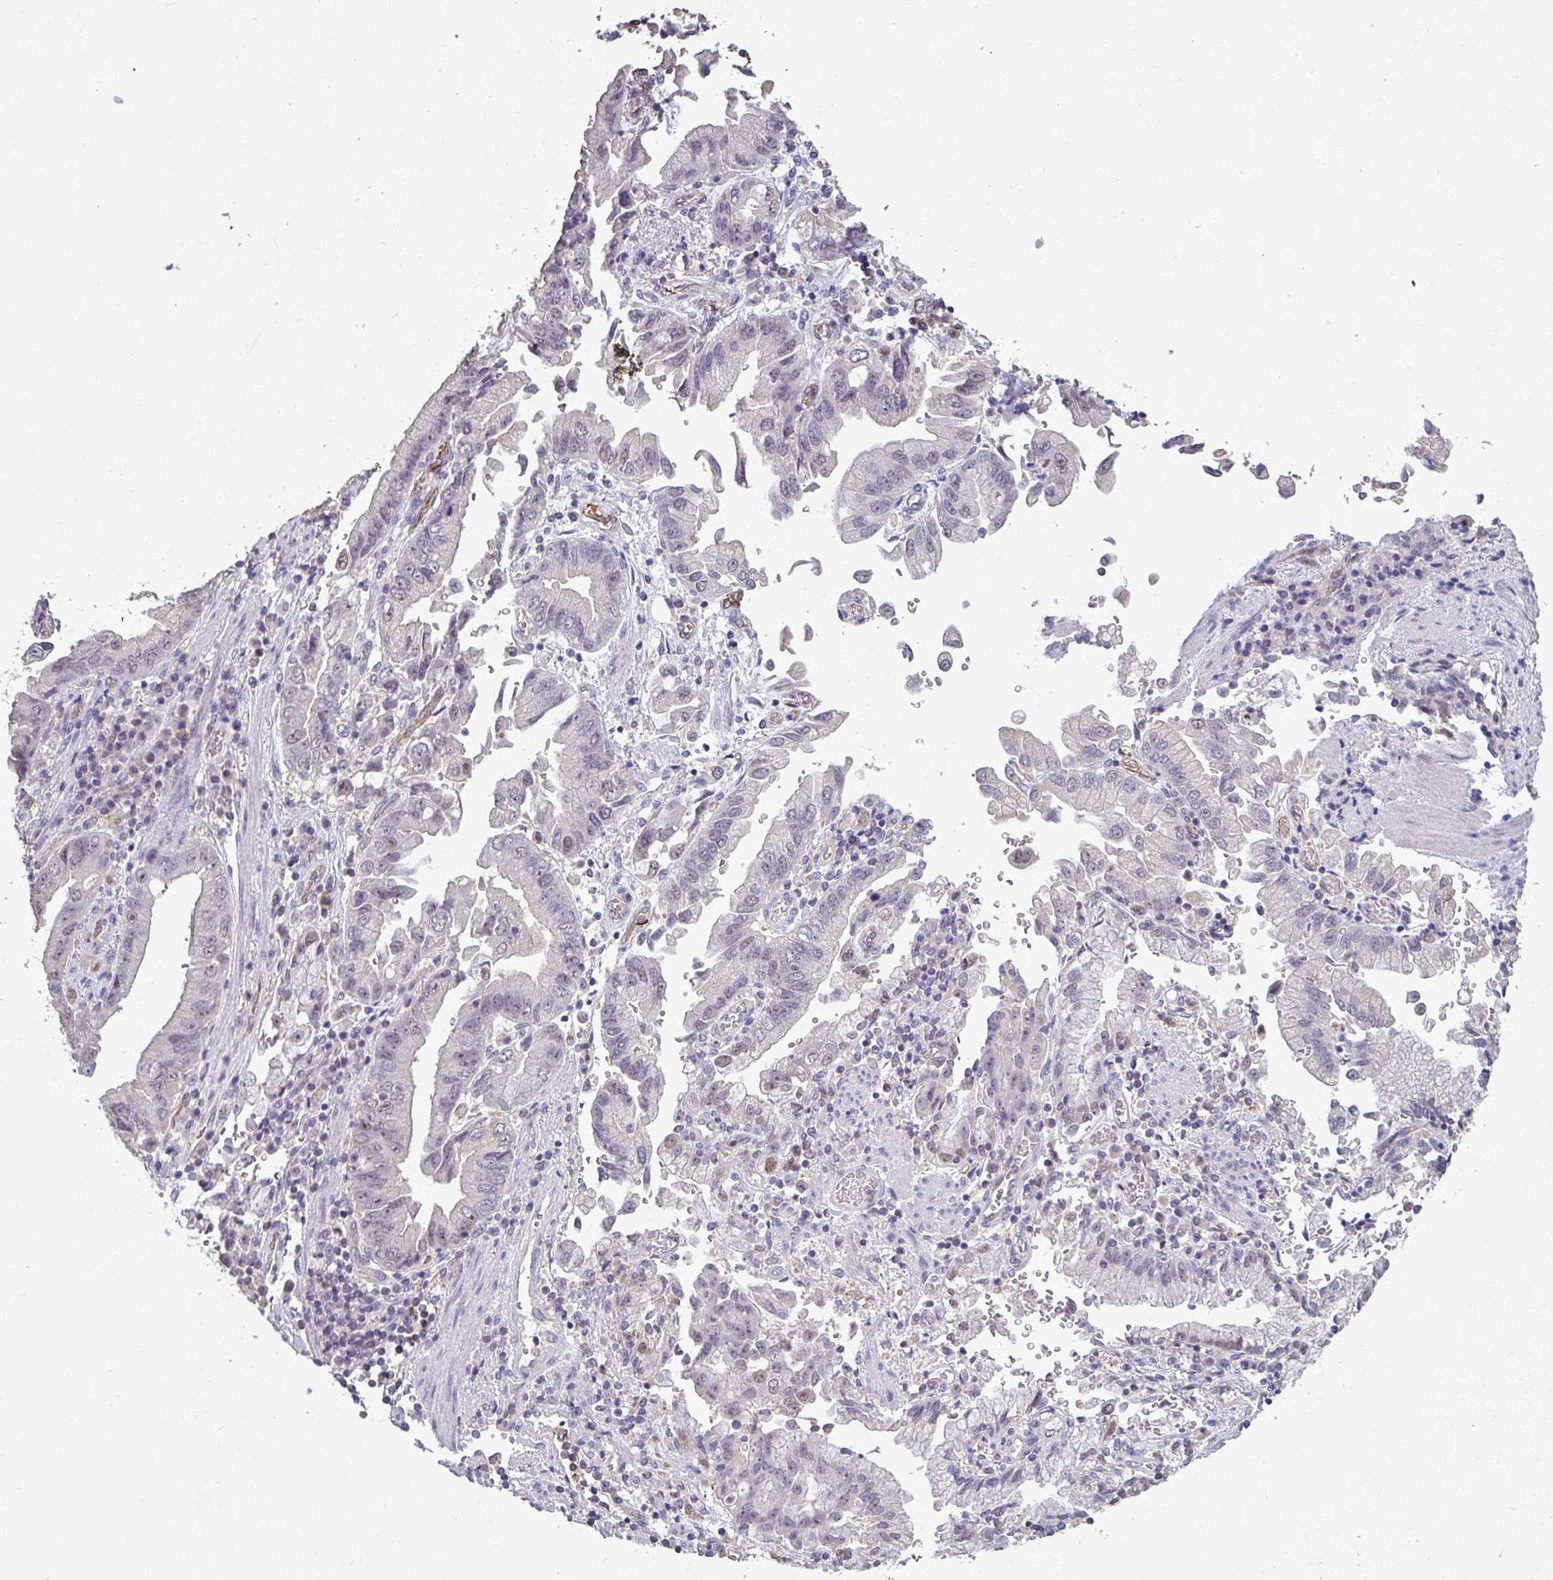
{"staining": {"intensity": "weak", "quantity": "<25%", "location": "nuclear"}, "tissue": "stomach cancer", "cell_type": "Tumor cells", "image_type": "cancer", "snomed": [{"axis": "morphology", "description": "Adenocarcinoma, NOS"}, {"axis": "topography", "description": "Stomach"}], "caption": "An image of stomach cancer stained for a protein demonstrates no brown staining in tumor cells. Nuclei are stained in blue.", "gene": "SENP3", "patient": {"sex": "male", "age": 62}}